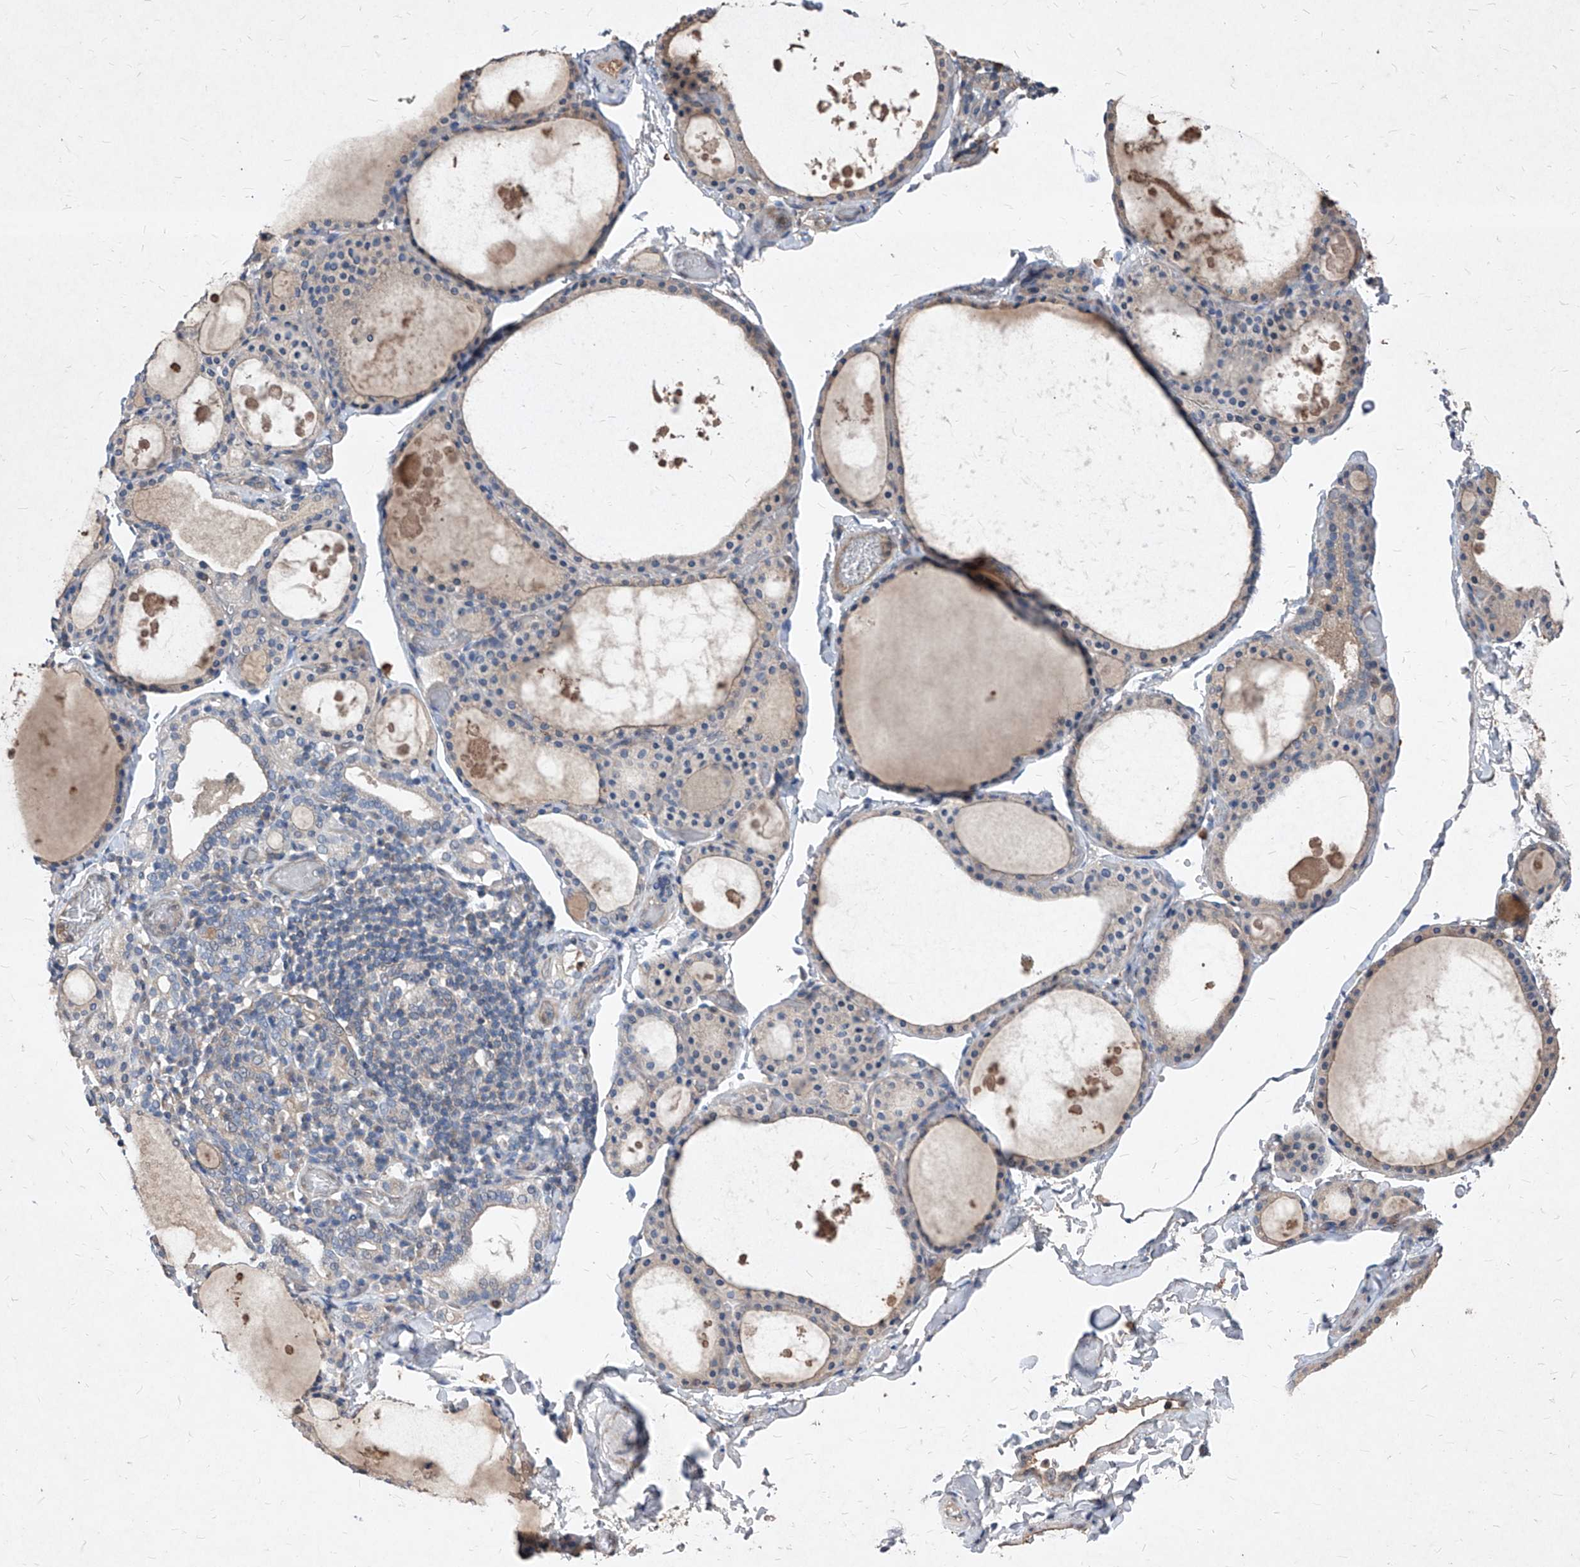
{"staining": {"intensity": "weak", "quantity": "<25%", "location": "cytoplasmic/membranous"}, "tissue": "thyroid gland", "cell_type": "Glandular cells", "image_type": "normal", "snomed": [{"axis": "morphology", "description": "Normal tissue, NOS"}, {"axis": "topography", "description": "Thyroid gland"}], "caption": "DAB immunohistochemical staining of normal human thyroid gland displays no significant expression in glandular cells. (IHC, brightfield microscopy, high magnification).", "gene": "SYNGR1", "patient": {"sex": "male", "age": 56}}